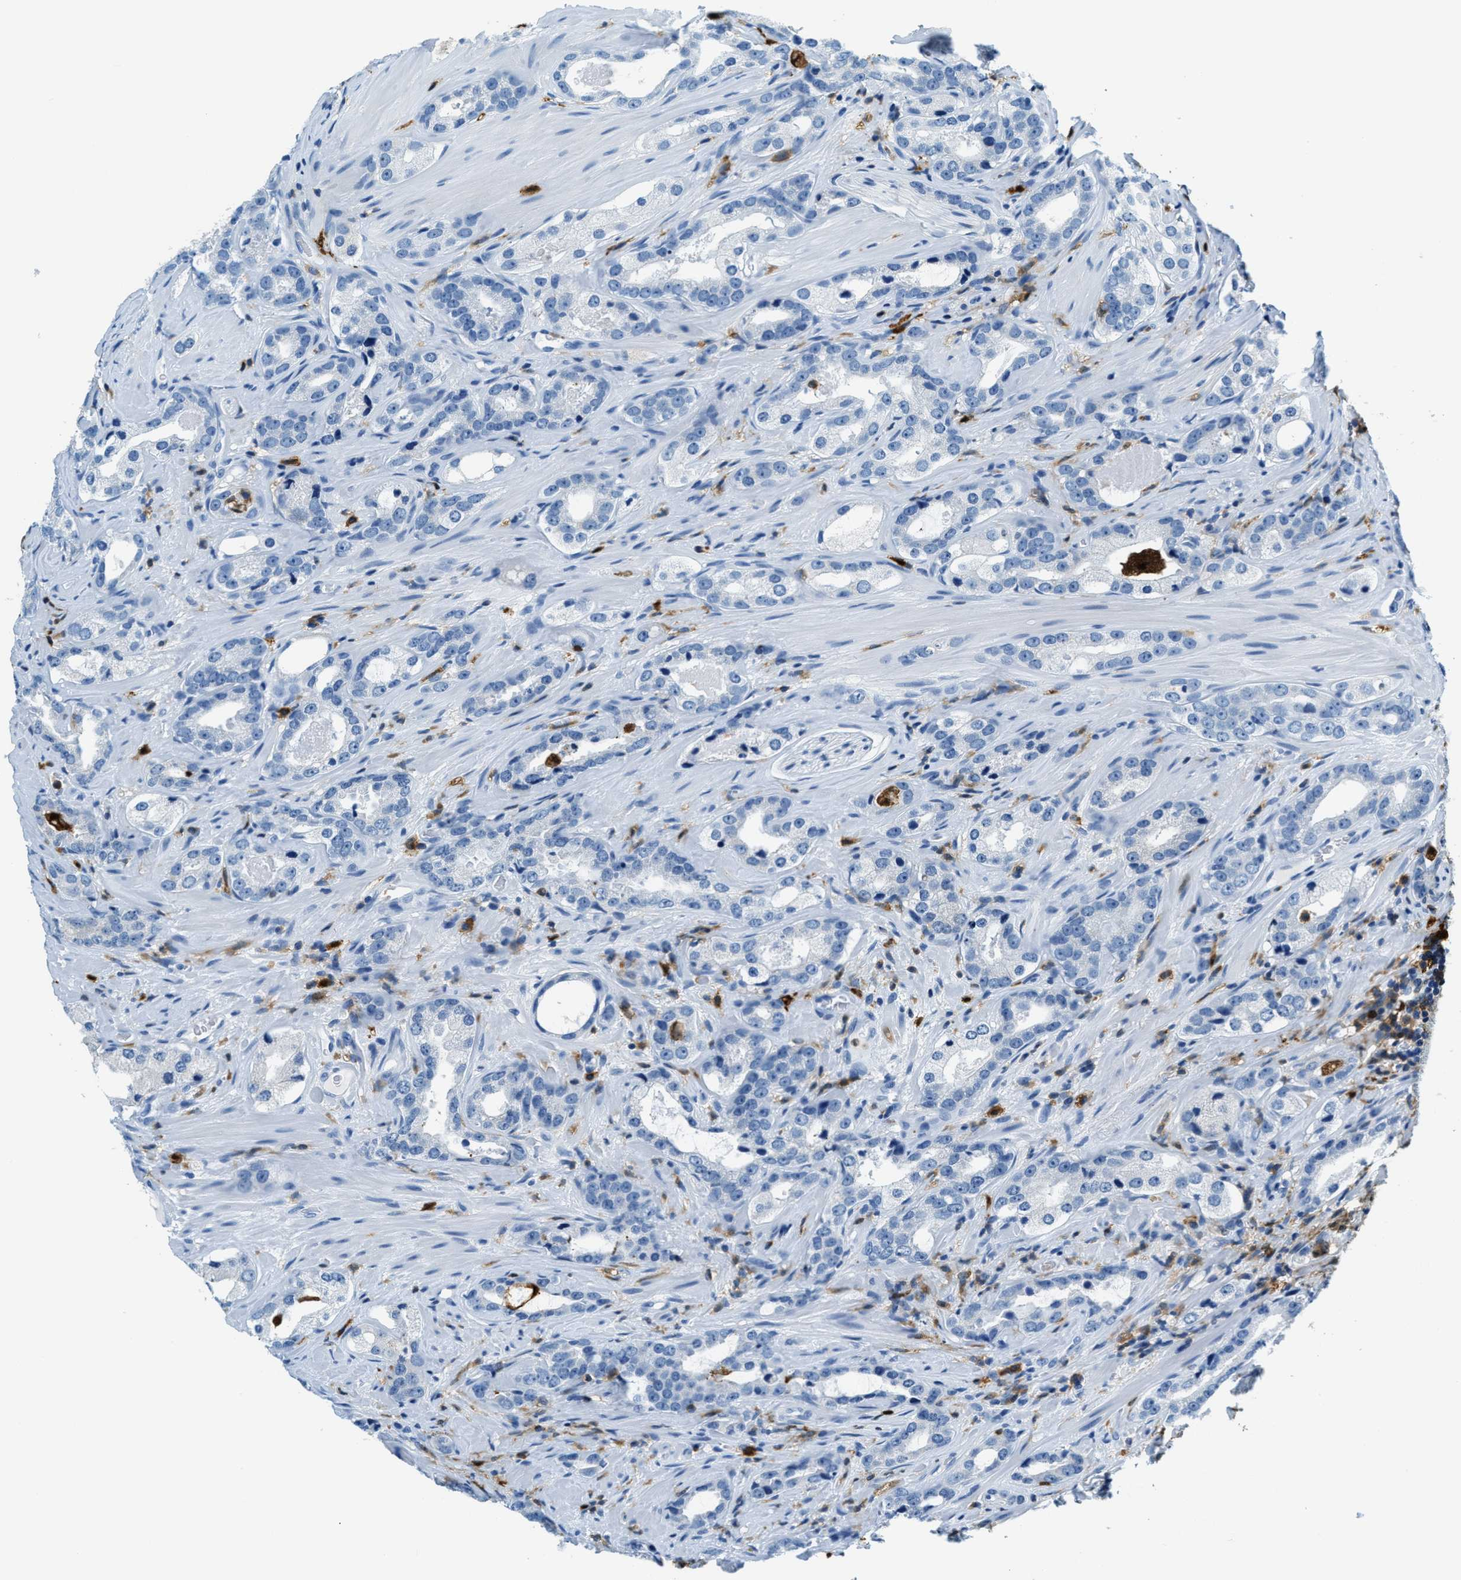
{"staining": {"intensity": "negative", "quantity": "none", "location": "none"}, "tissue": "prostate cancer", "cell_type": "Tumor cells", "image_type": "cancer", "snomed": [{"axis": "morphology", "description": "Adenocarcinoma, High grade"}, {"axis": "topography", "description": "Prostate"}], "caption": "Histopathology image shows no protein positivity in tumor cells of prostate high-grade adenocarcinoma tissue.", "gene": "CAPG", "patient": {"sex": "male", "age": 63}}